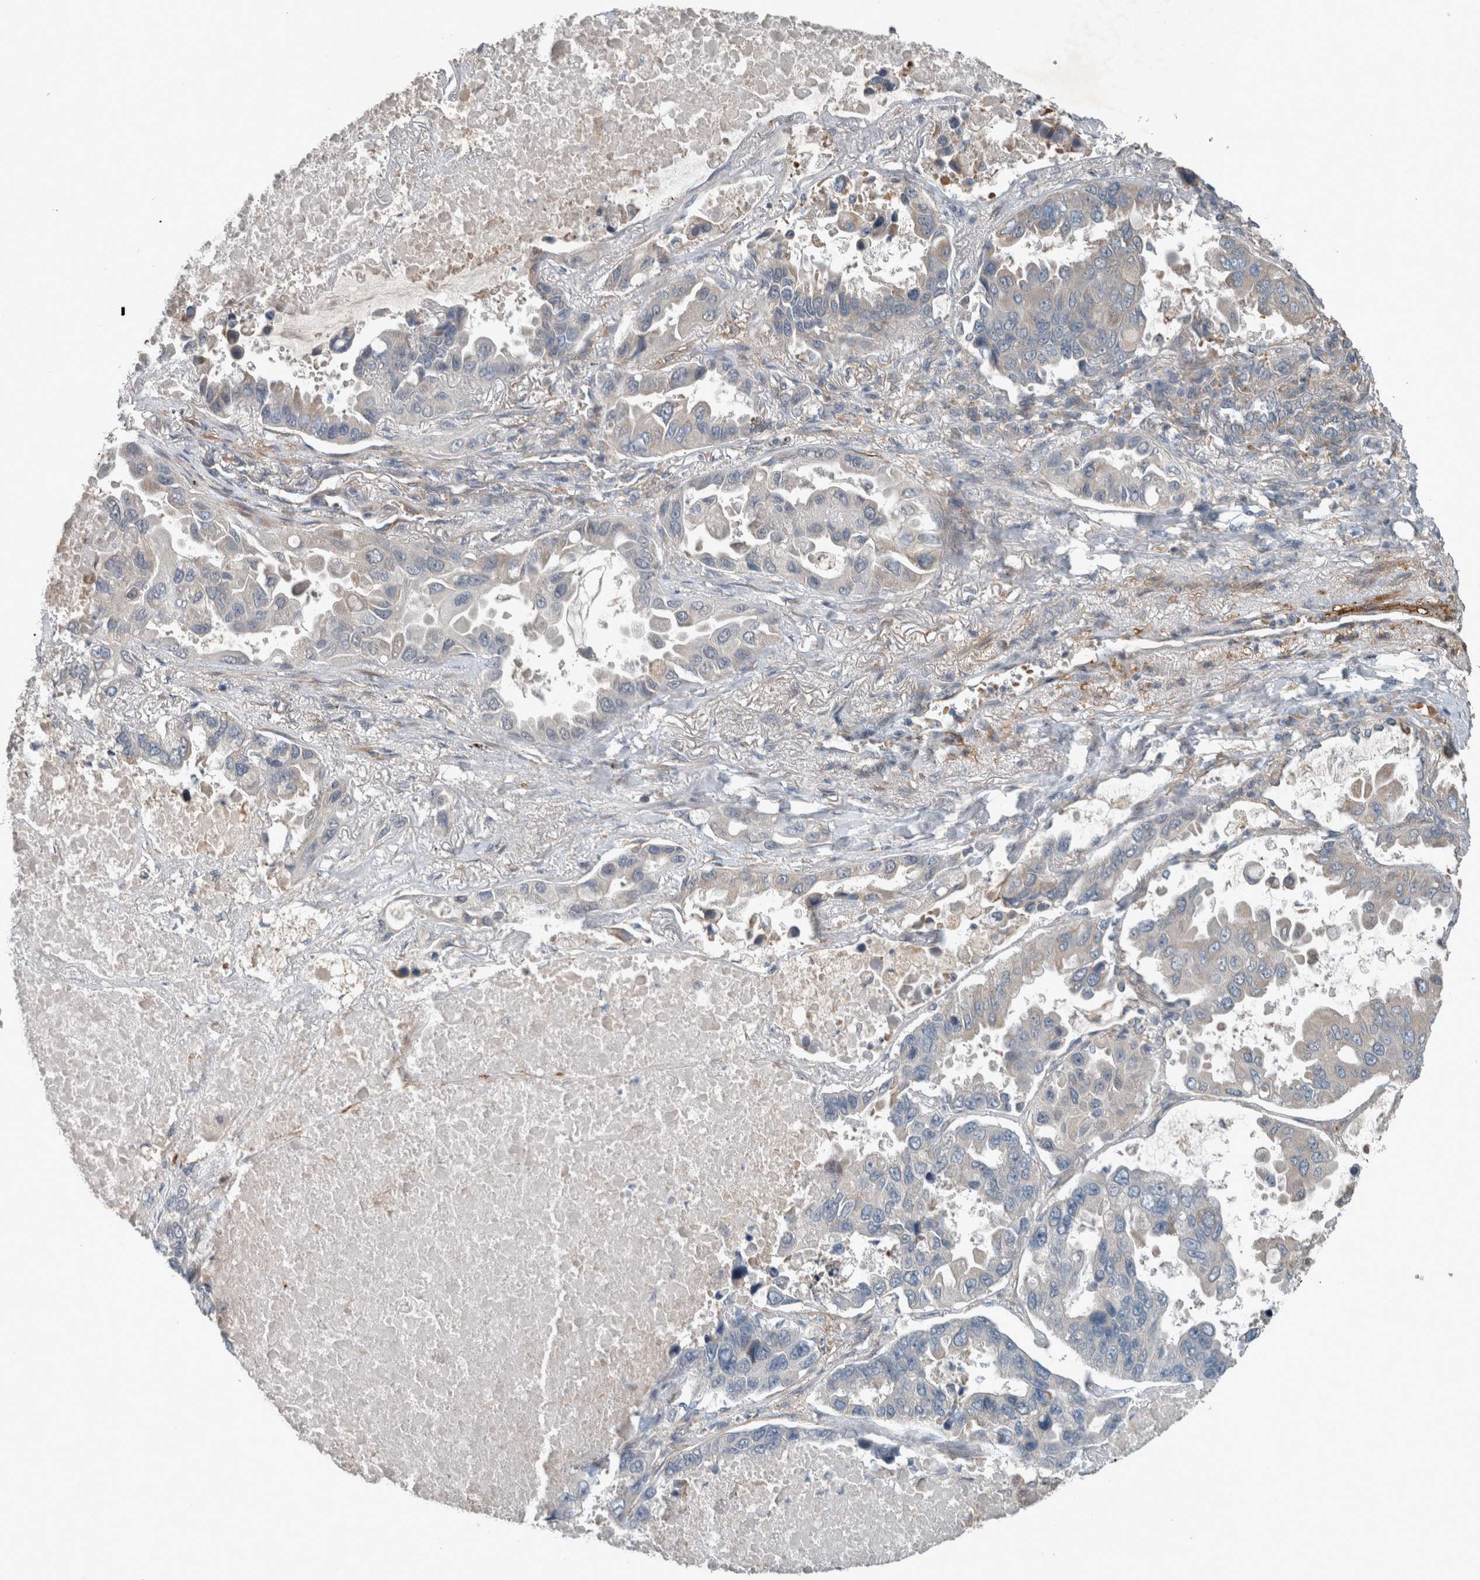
{"staining": {"intensity": "negative", "quantity": "none", "location": "none"}, "tissue": "lung cancer", "cell_type": "Tumor cells", "image_type": "cancer", "snomed": [{"axis": "morphology", "description": "Adenocarcinoma, NOS"}, {"axis": "topography", "description": "Lung"}], "caption": "Immunohistochemistry micrograph of human lung cancer (adenocarcinoma) stained for a protein (brown), which reveals no staining in tumor cells. Brightfield microscopy of IHC stained with DAB (brown) and hematoxylin (blue), captured at high magnification.", "gene": "JADE2", "patient": {"sex": "male", "age": 64}}